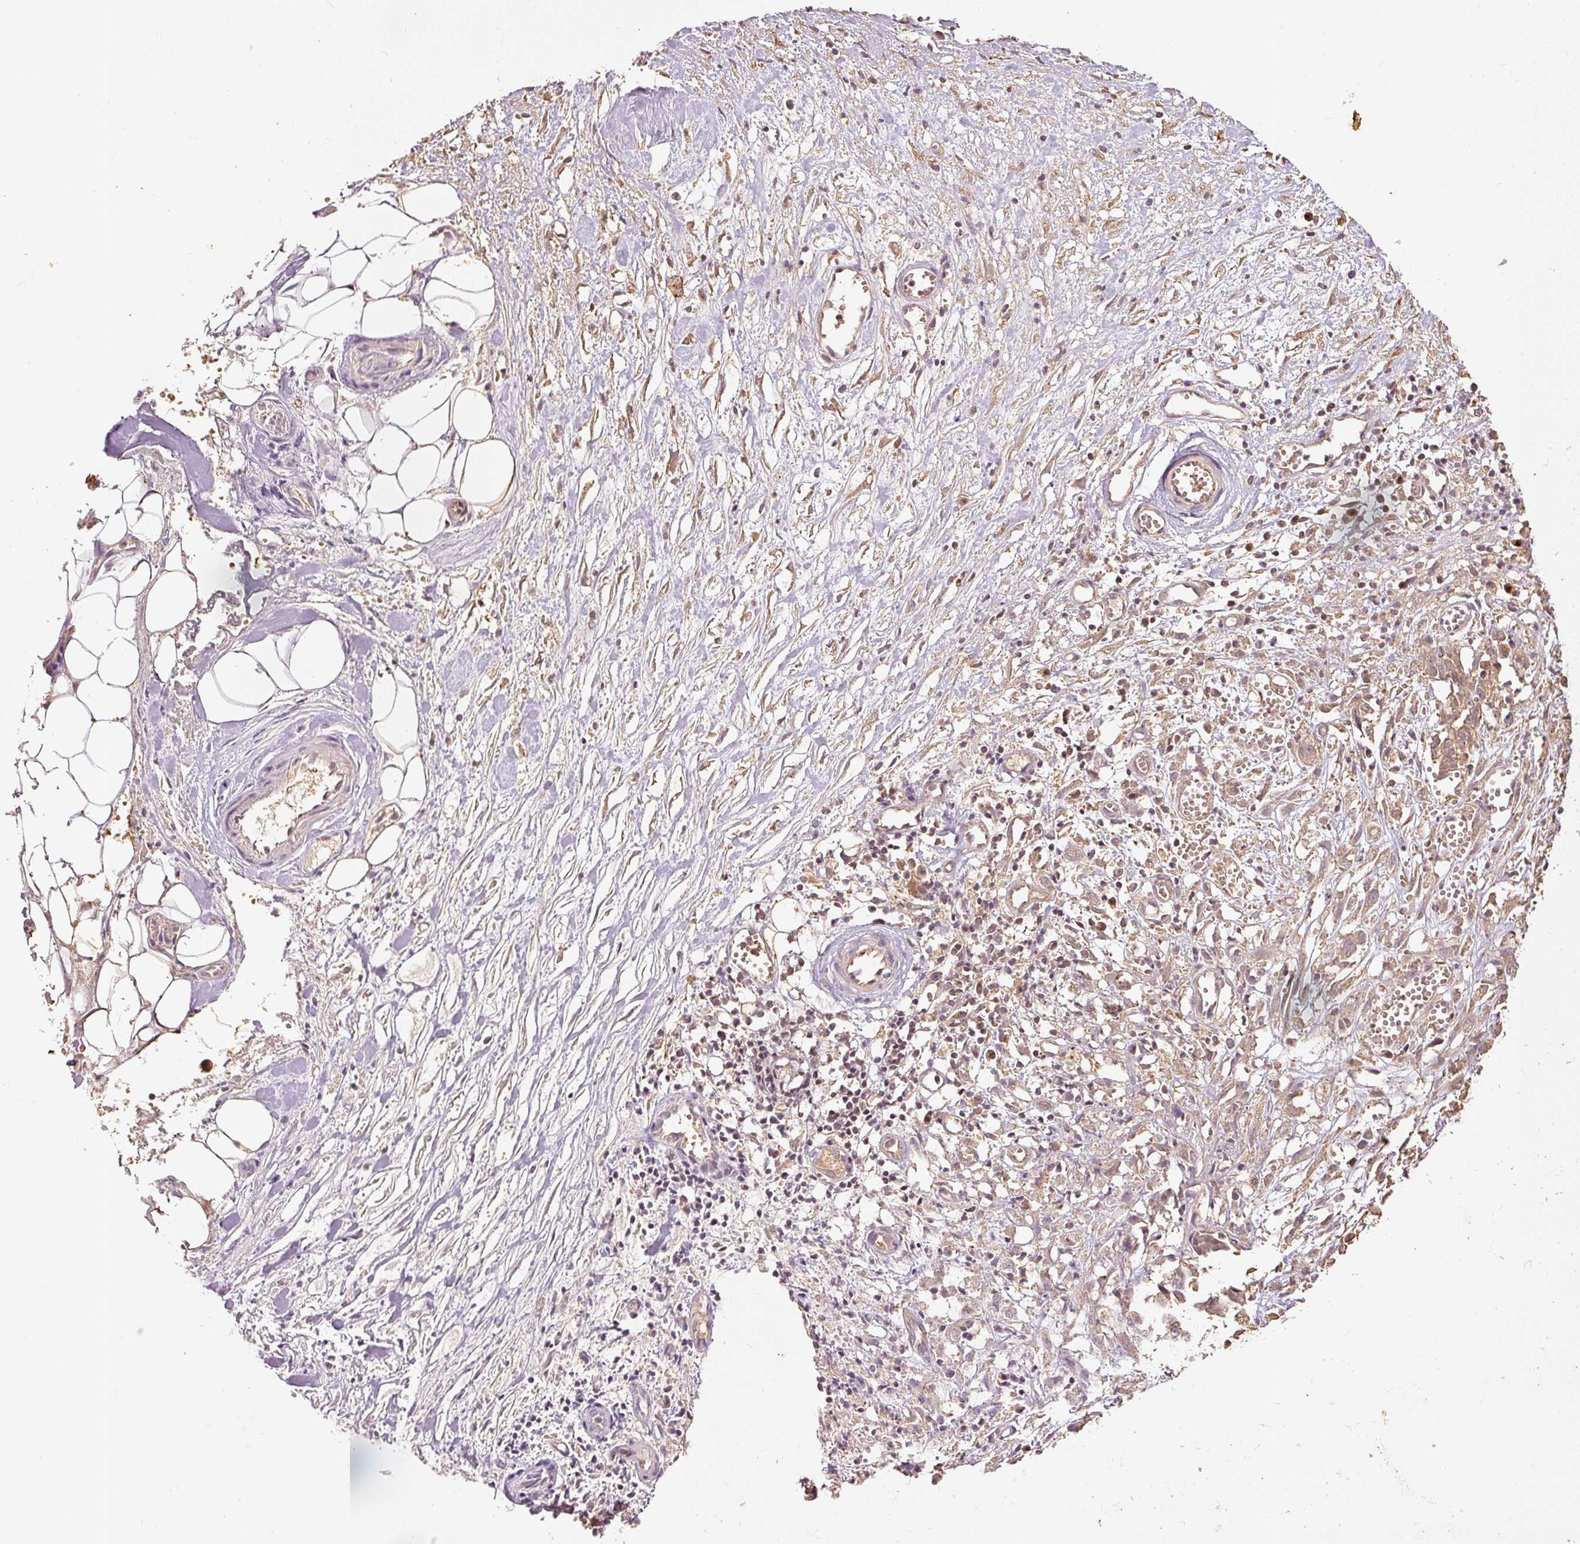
{"staining": {"intensity": "weak", "quantity": ">75%", "location": "cytoplasmic/membranous"}, "tissue": "ovarian cancer", "cell_type": "Tumor cells", "image_type": "cancer", "snomed": [{"axis": "morphology", "description": "Cystadenocarcinoma, serous, NOS"}, {"axis": "topography", "description": "Soft tissue"}, {"axis": "topography", "description": "Ovary"}], "caption": "This is a histology image of IHC staining of ovarian serous cystadenocarcinoma, which shows weak expression in the cytoplasmic/membranous of tumor cells.", "gene": "FUT8", "patient": {"sex": "female", "age": 57}}